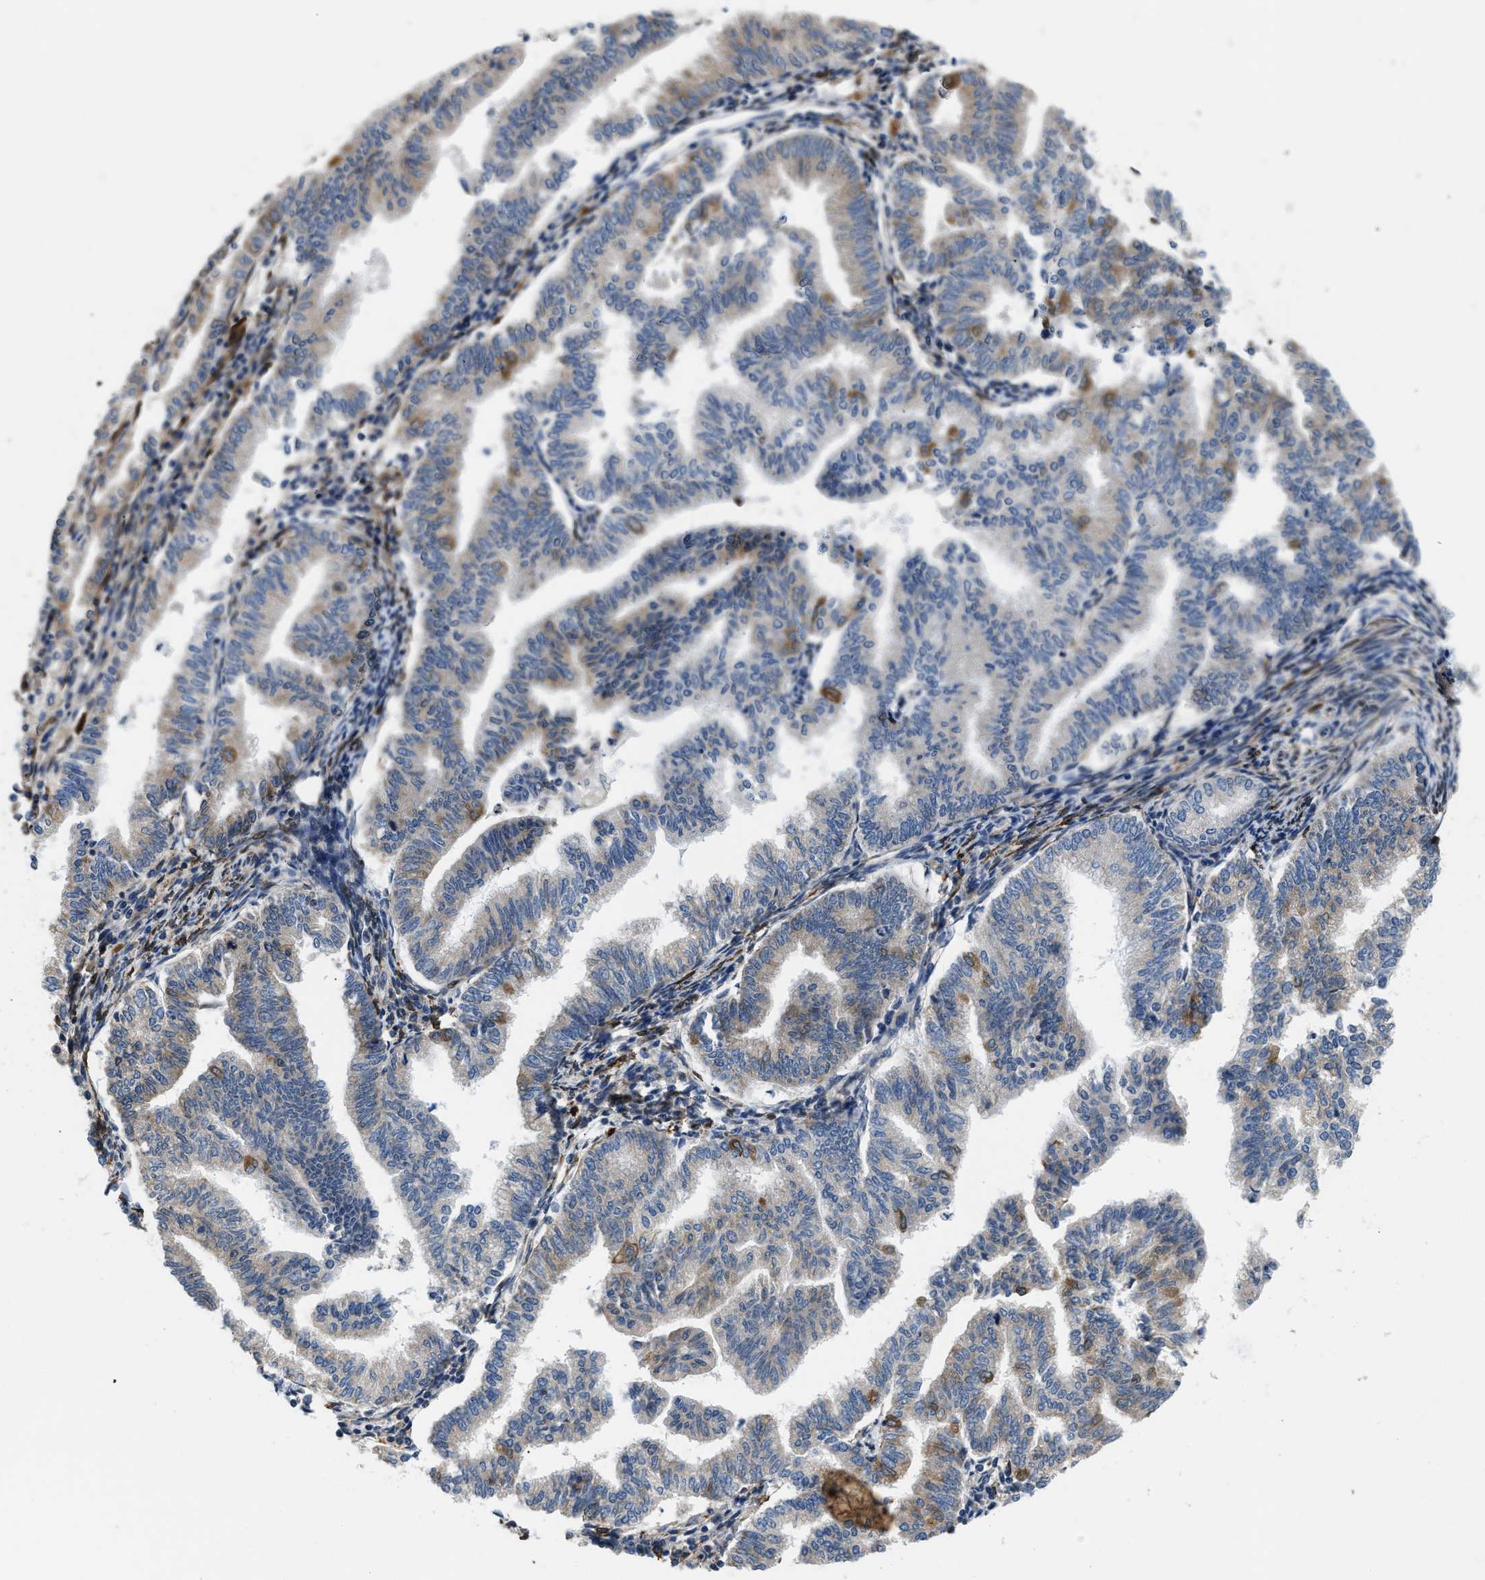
{"staining": {"intensity": "moderate", "quantity": "25%-75%", "location": "cytoplasmic/membranous"}, "tissue": "endometrial cancer", "cell_type": "Tumor cells", "image_type": "cancer", "snomed": [{"axis": "morphology", "description": "Polyp, NOS"}, {"axis": "morphology", "description": "Adenocarcinoma, NOS"}, {"axis": "morphology", "description": "Adenoma, NOS"}, {"axis": "topography", "description": "Endometrium"}], "caption": "About 25%-75% of tumor cells in human endometrial adenoma demonstrate moderate cytoplasmic/membranous protein expression as visualized by brown immunohistochemical staining.", "gene": "ARL6IP5", "patient": {"sex": "female", "age": 79}}